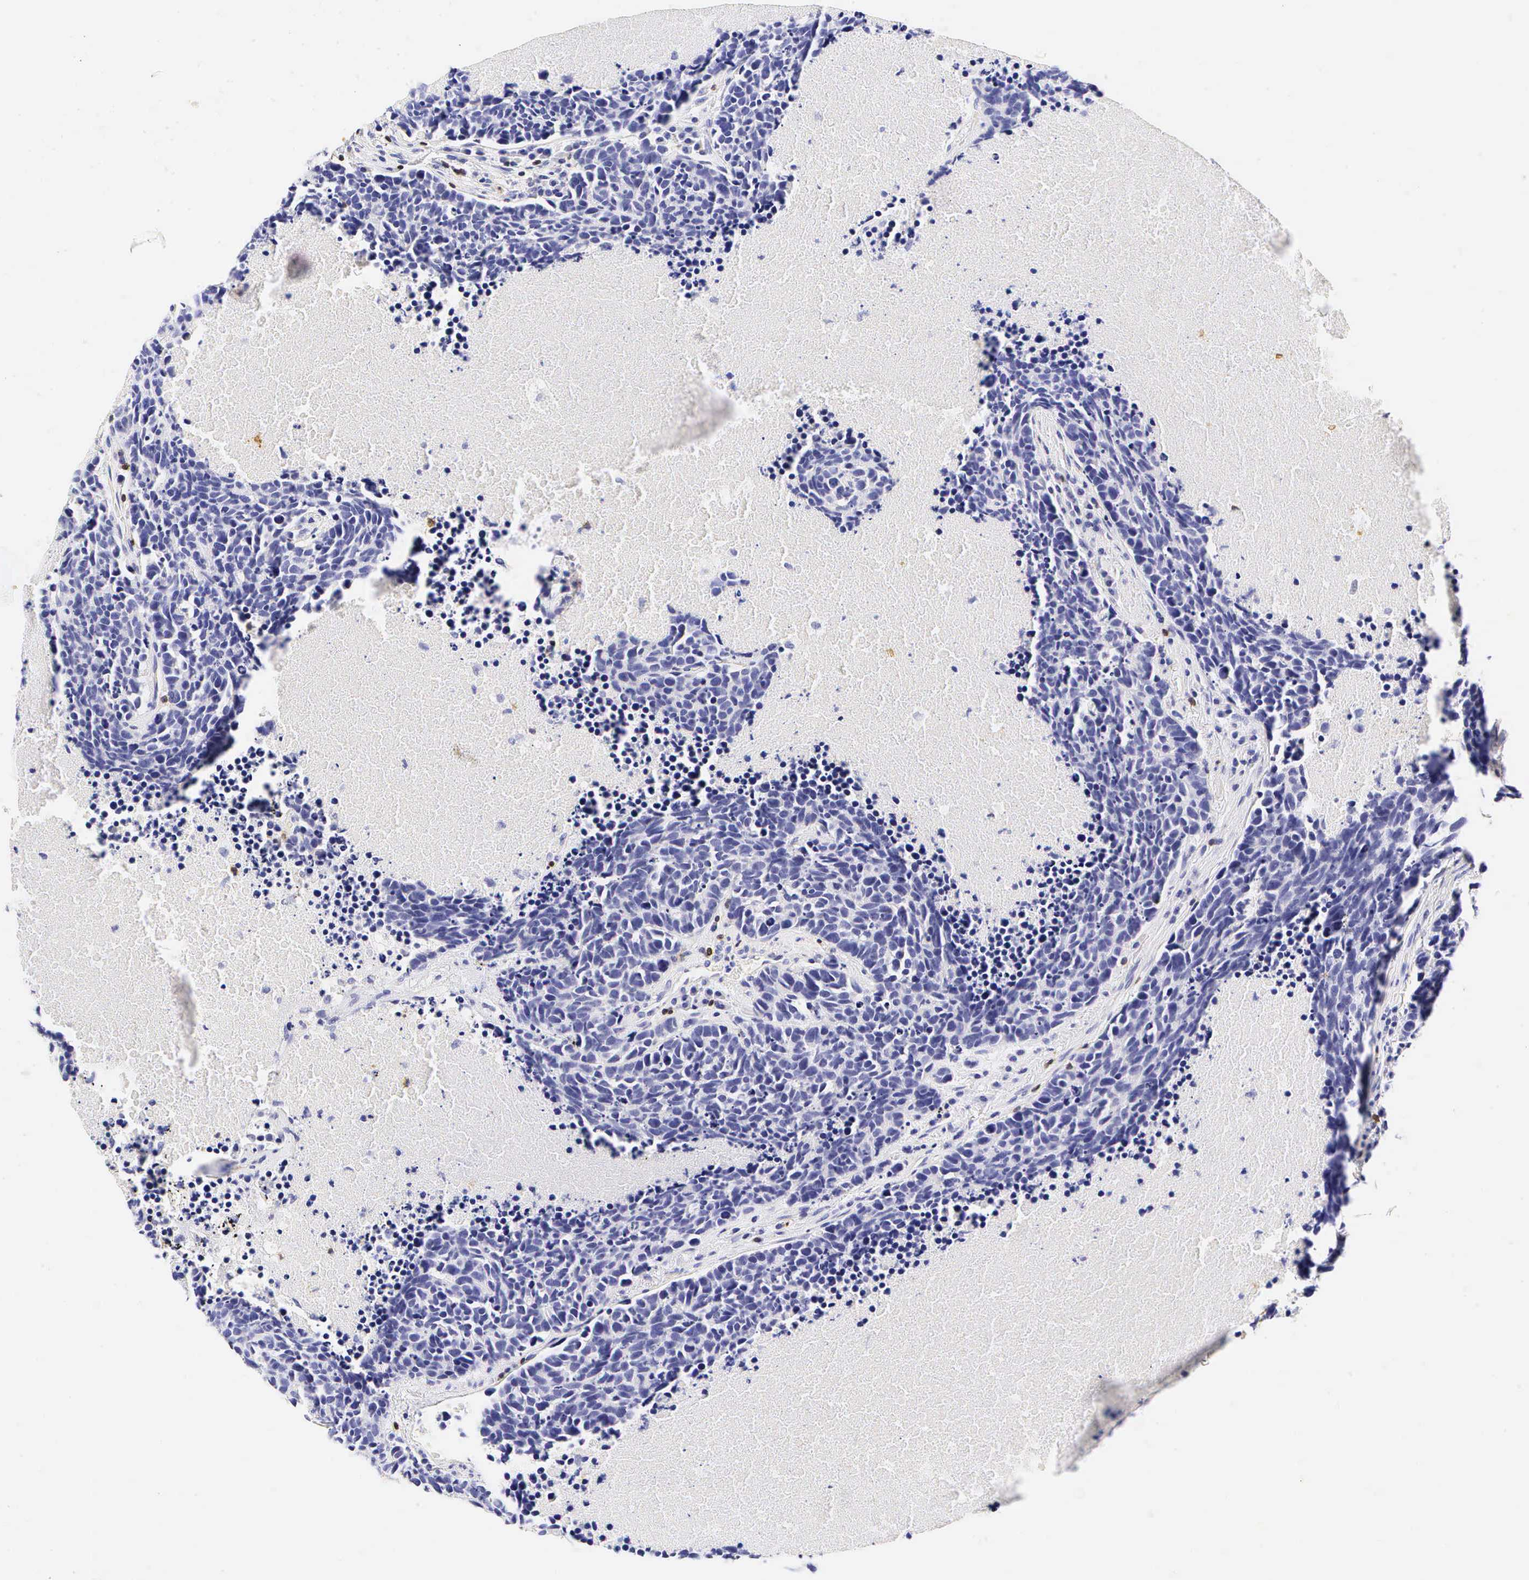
{"staining": {"intensity": "negative", "quantity": "none", "location": "none"}, "tissue": "lung cancer", "cell_type": "Tumor cells", "image_type": "cancer", "snomed": [{"axis": "morphology", "description": "Neoplasm, malignant, NOS"}, {"axis": "topography", "description": "Lung"}], "caption": "Immunohistochemical staining of neoplasm (malignant) (lung) displays no significant positivity in tumor cells. Nuclei are stained in blue.", "gene": "CD3E", "patient": {"sex": "female", "age": 75}}